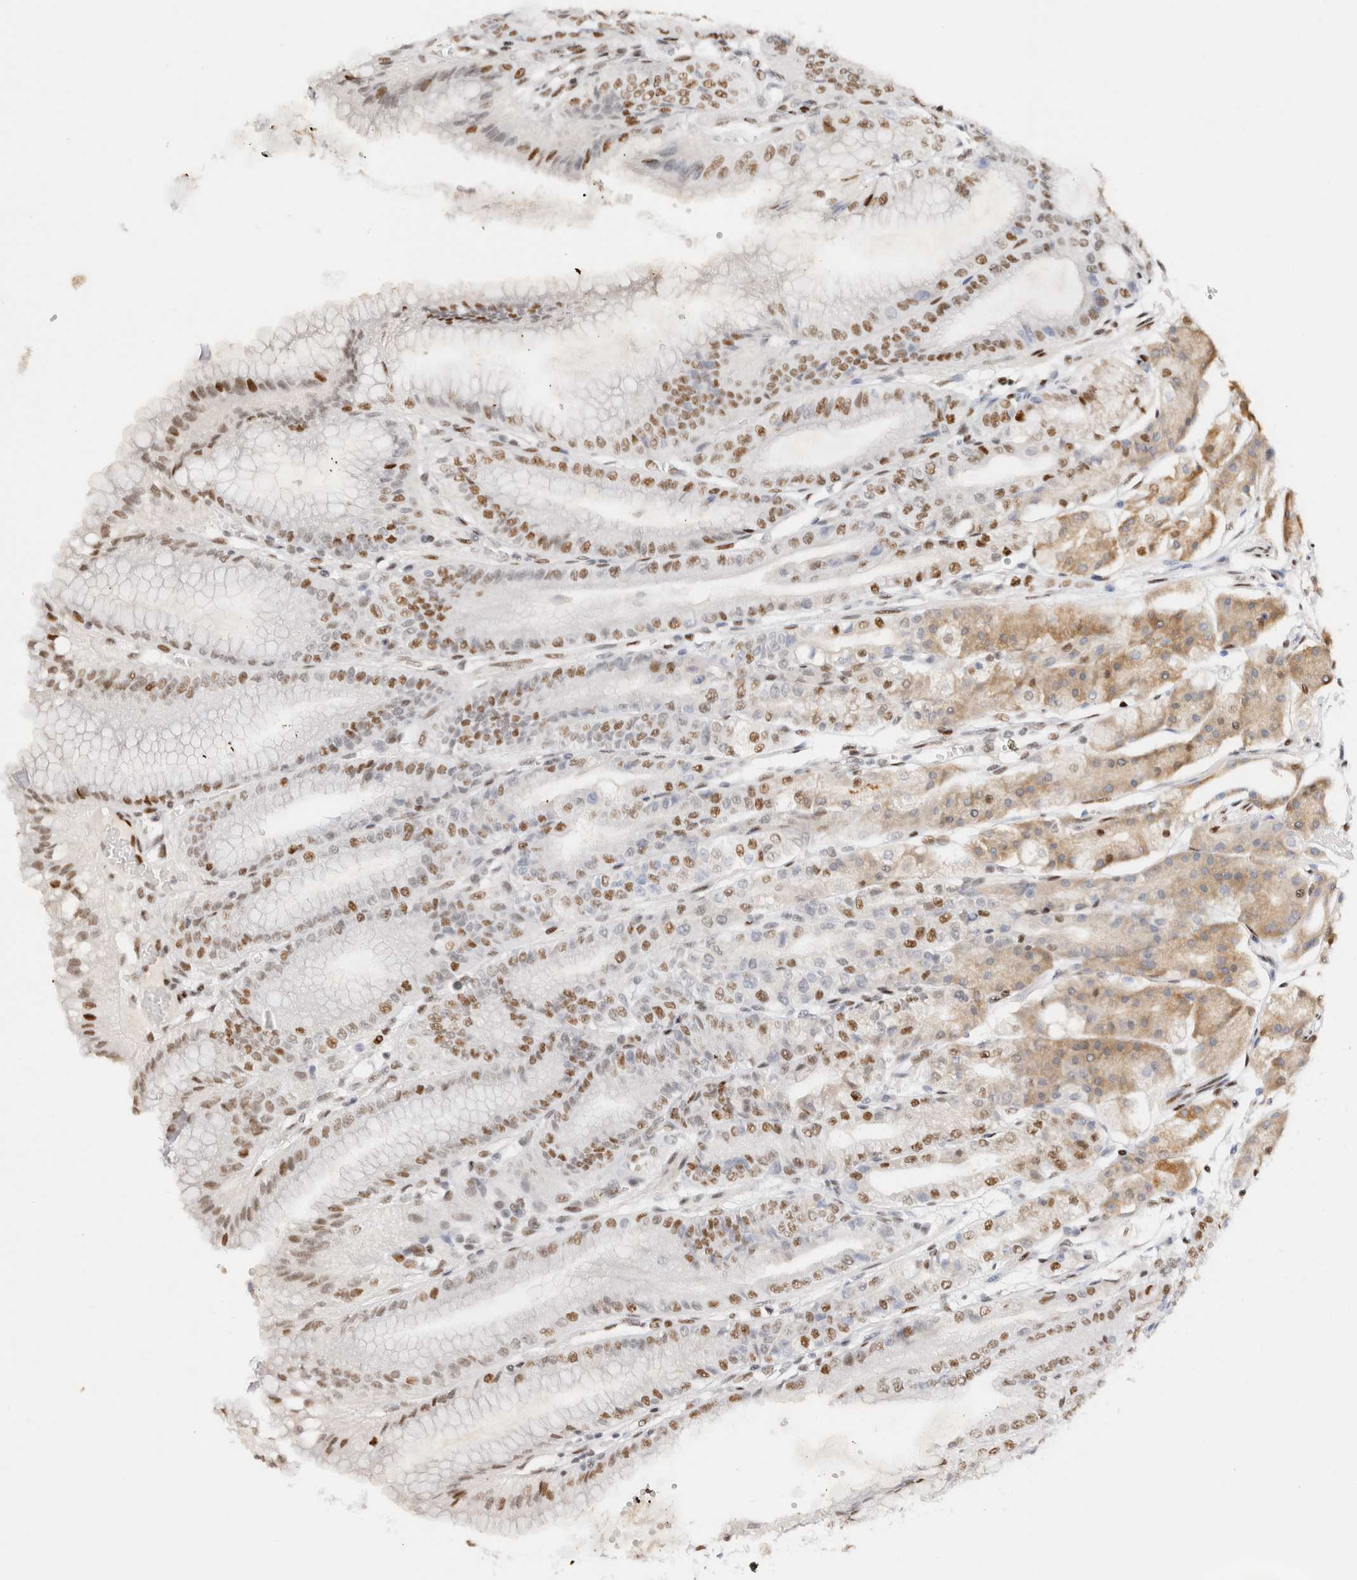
{"staining": {"intensity": "strong", "quantity": "25%-75%", "location": "cytoplasmic/membranous,nuclear"}, "tissue": "stomach", "cell_type": "Glandular cells", "image_type": "normal", "snomed": [{"axis": "morphology", "description": "Normal tissue, NOS"}, {"axis": "topography", "description": "Stomach, lower"}], "caption": "Unremarkable stomach demonstrates strong cytoplasmic/membranous,nuclear positivity in about 25%-75% of glandular cells Using DAB (3,3'-diaminobenzidine) (brown) and hematoxylin (blue) stains, captured at high magnification using brightfield microscopy..", "gene": "ZNF282", "patient": {"sex": "male", "age": 71}}